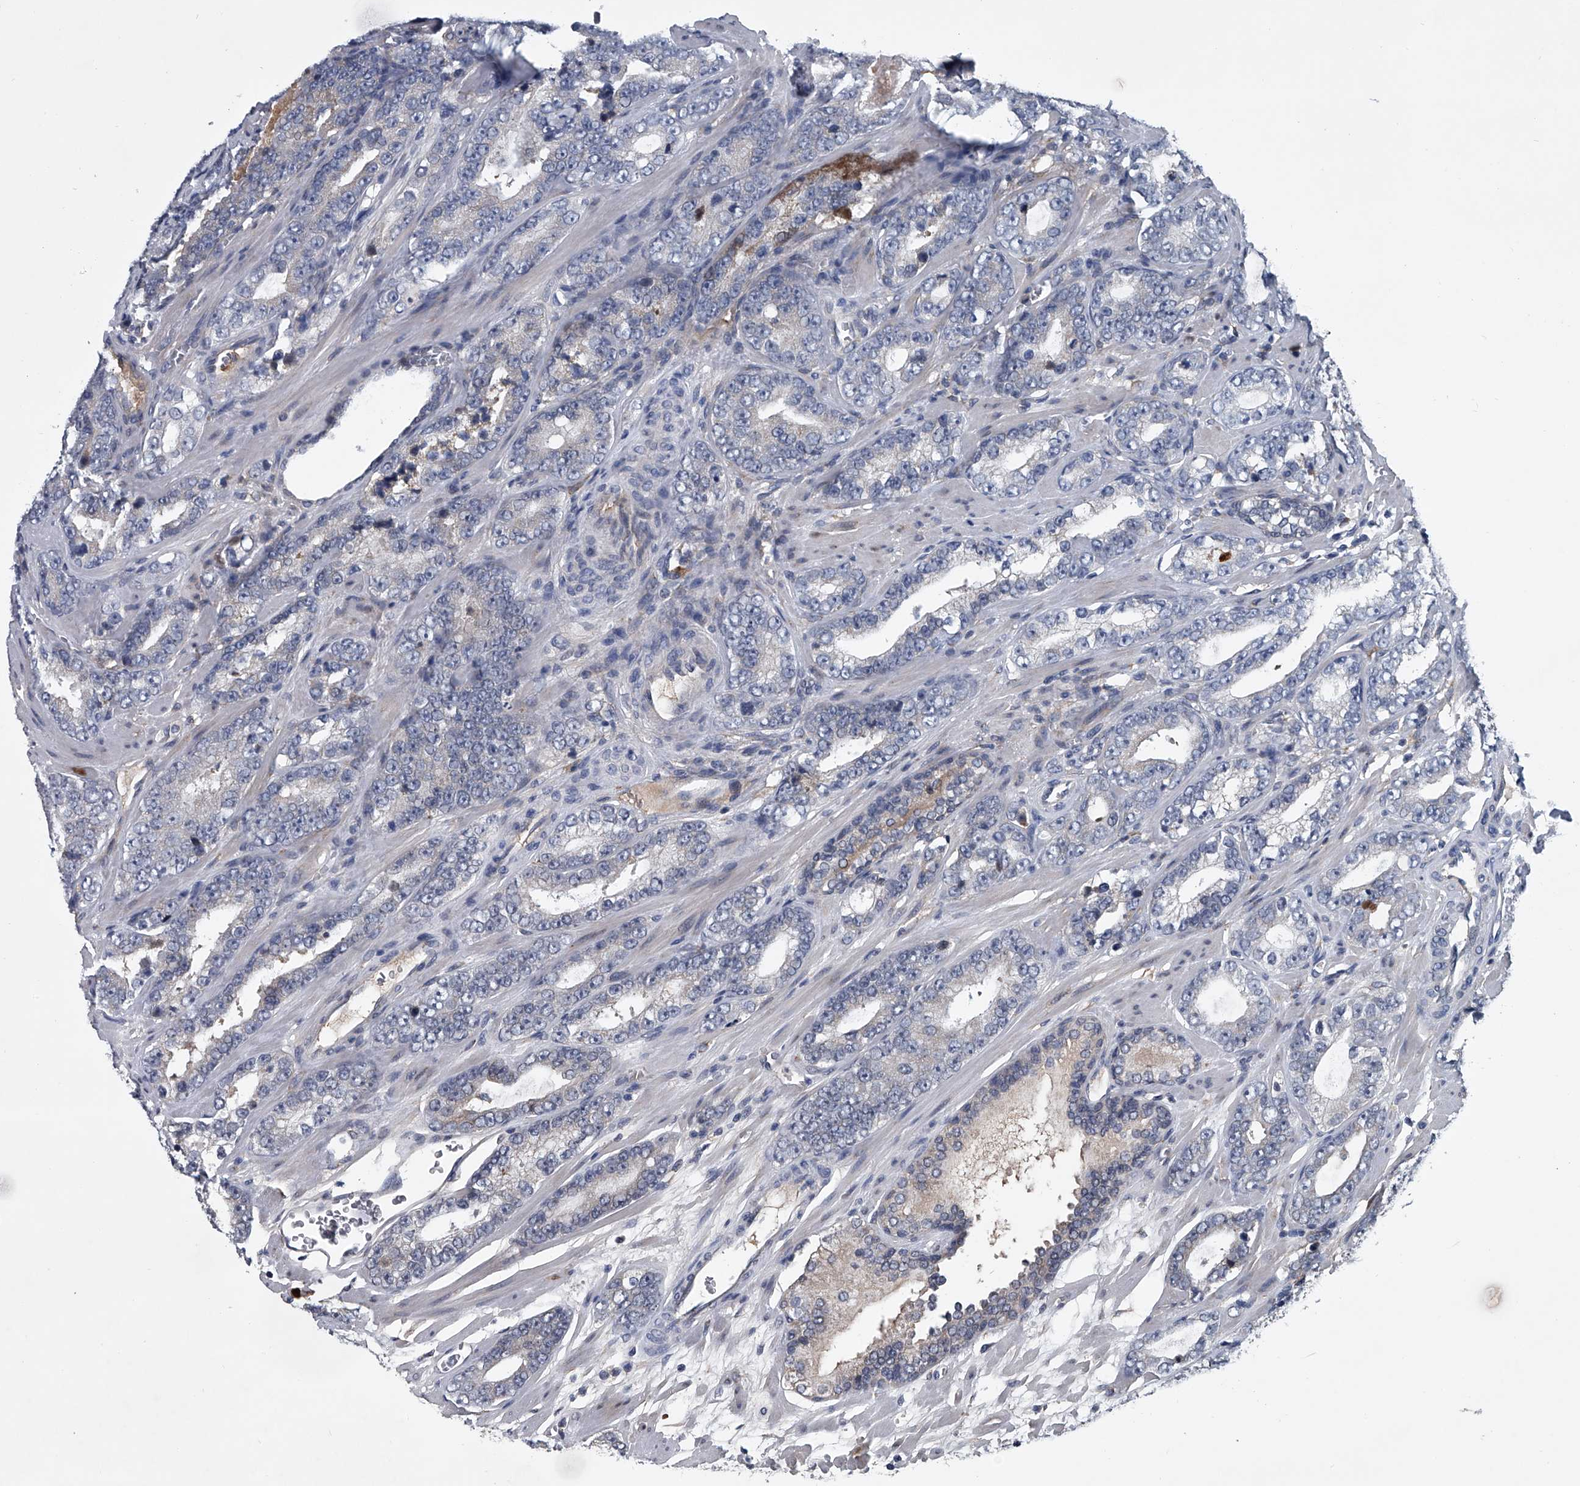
{"staining": {"intensity": "negative", "quantity": "none", "location": "none"}, "tissue": "prostate cancer", "cell_type": "Tumor cells", "image_type": "cancer", "snomed": [{"axis": "morphology", "description": "Adenocarcinoma, High grade"}, {"axis": "topography", "description": "Prostate"}], "caption": "Tumor cells show no significant positivity in prostate cancer (high-grade adenocarcinoma).", "gene": "ABCG1", "patient": {"sex": "male", "age": 62}}